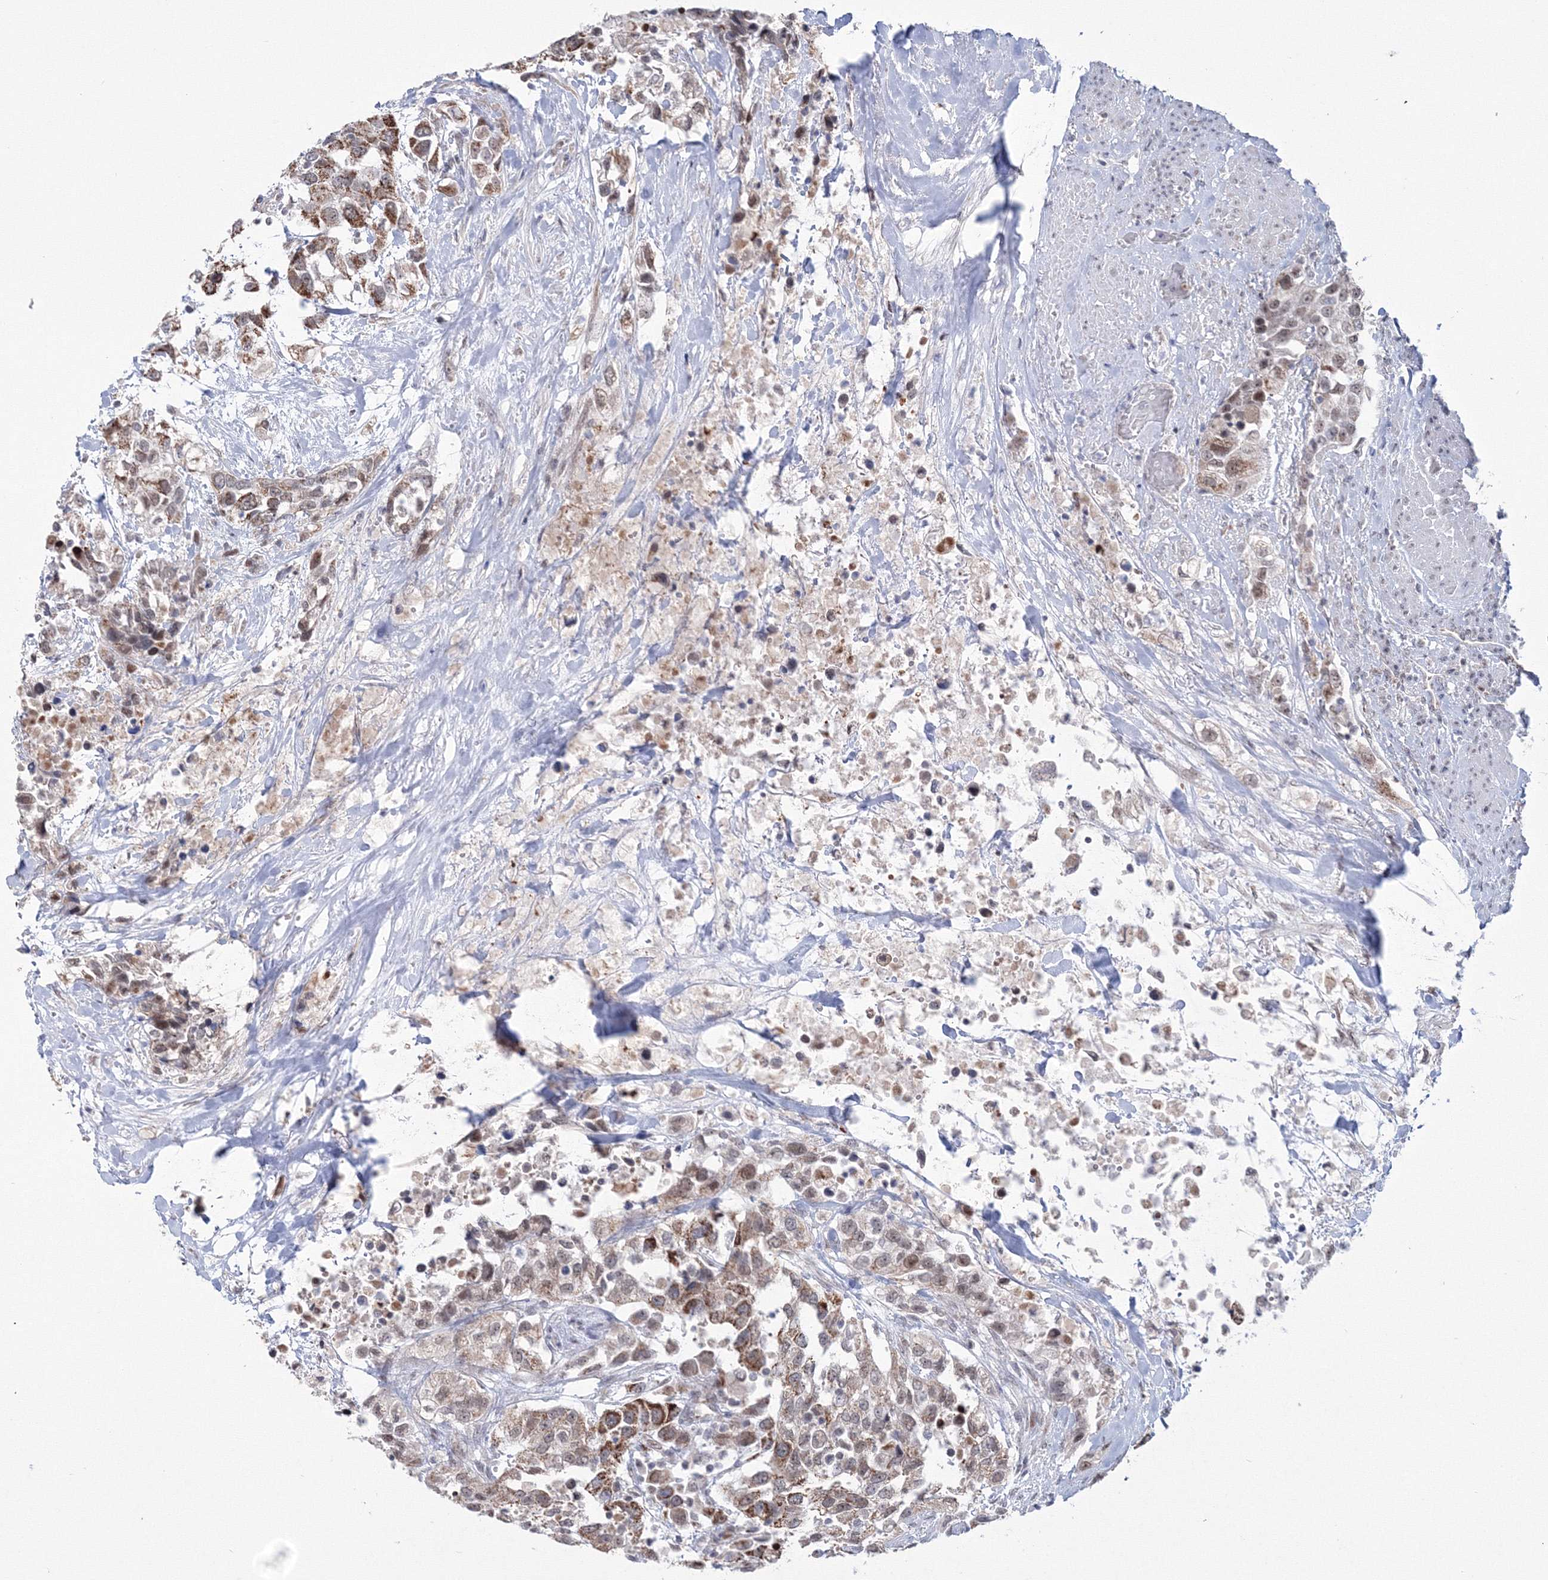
{"staining": {"intensity": "moderate", "quantity": ">75%", "location": "cytoplasmic/membranous"}, "tissue": "urothelial cancer", "cell_type": "Tumor cells", "image_type": "cancer", "snomed": [{"axis": "morphology", "description": "Urothelial carcinoma, High grade"}, {"axis": "topography", "description": "Urinary bladder"}], "caption": "IHC staining of urothelial cancer, which displays medium levels of moderate cytoplasmic/membranous staining in about >75% of tumor cells indicating moderate cytoplasmic/membranous protein expression. The staining was performed using DAB (brown) for protein detection and nuclei were counterstained in hematoxylin (blue).", "gene": "GRSF1", "patient": {"sex": "female", "age": 80}}